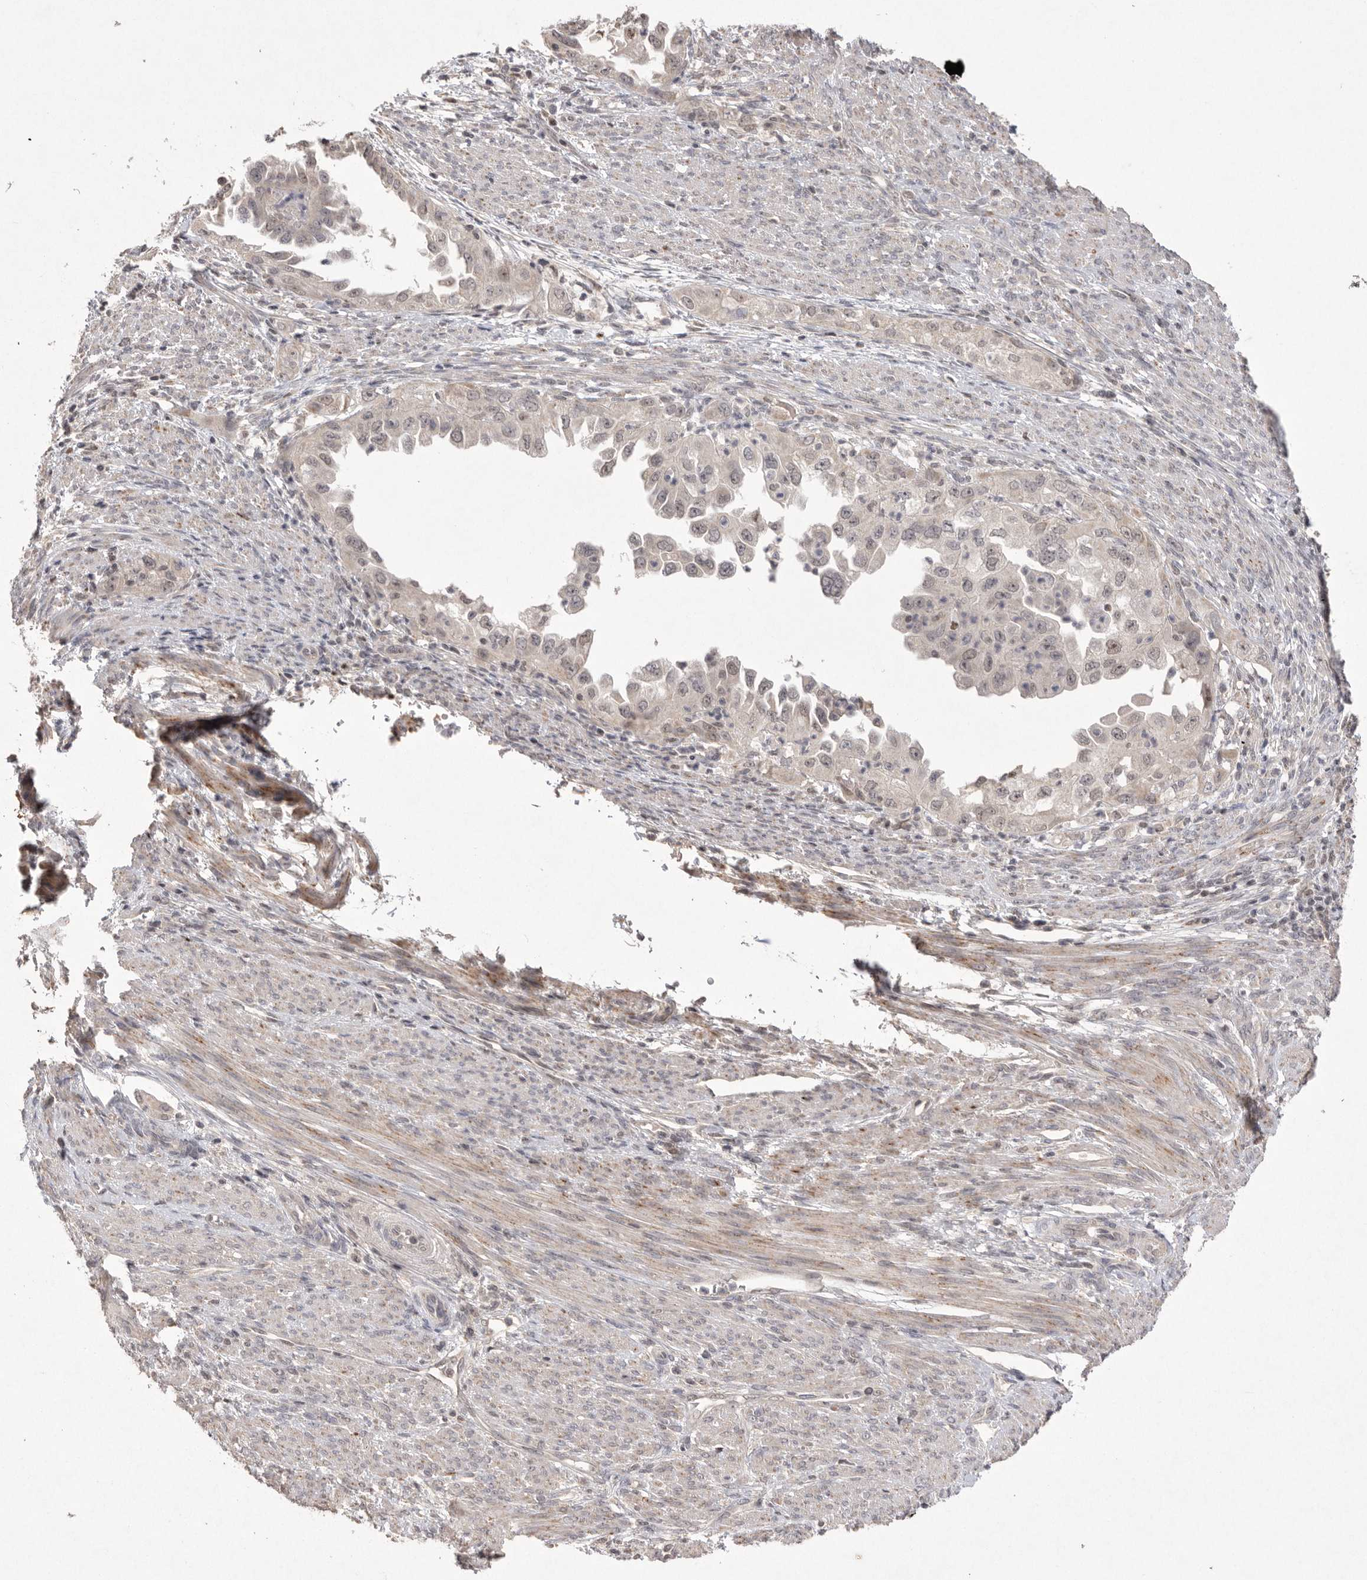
{"staining": {"intensity": "negative", "quantity": "none", "location": "none"}, "tissue": "endometrial cancer", "cell_type": "Tumor cells", "image_type": "cancer", "snomed": [{"axis": "morphology", "description": "Adenocarcinoma, NOS"}, {"axis": "topography", "description": "Endometrium"}], "caption": "DAB (3,3'-diaminobenzidine) immunohistochemical staining of adenocarcinoma (endometrial) reveals no significant positivity in tumor cells.", "gene": "HUS1", "patient": {"sex": "female", "age": 85}}